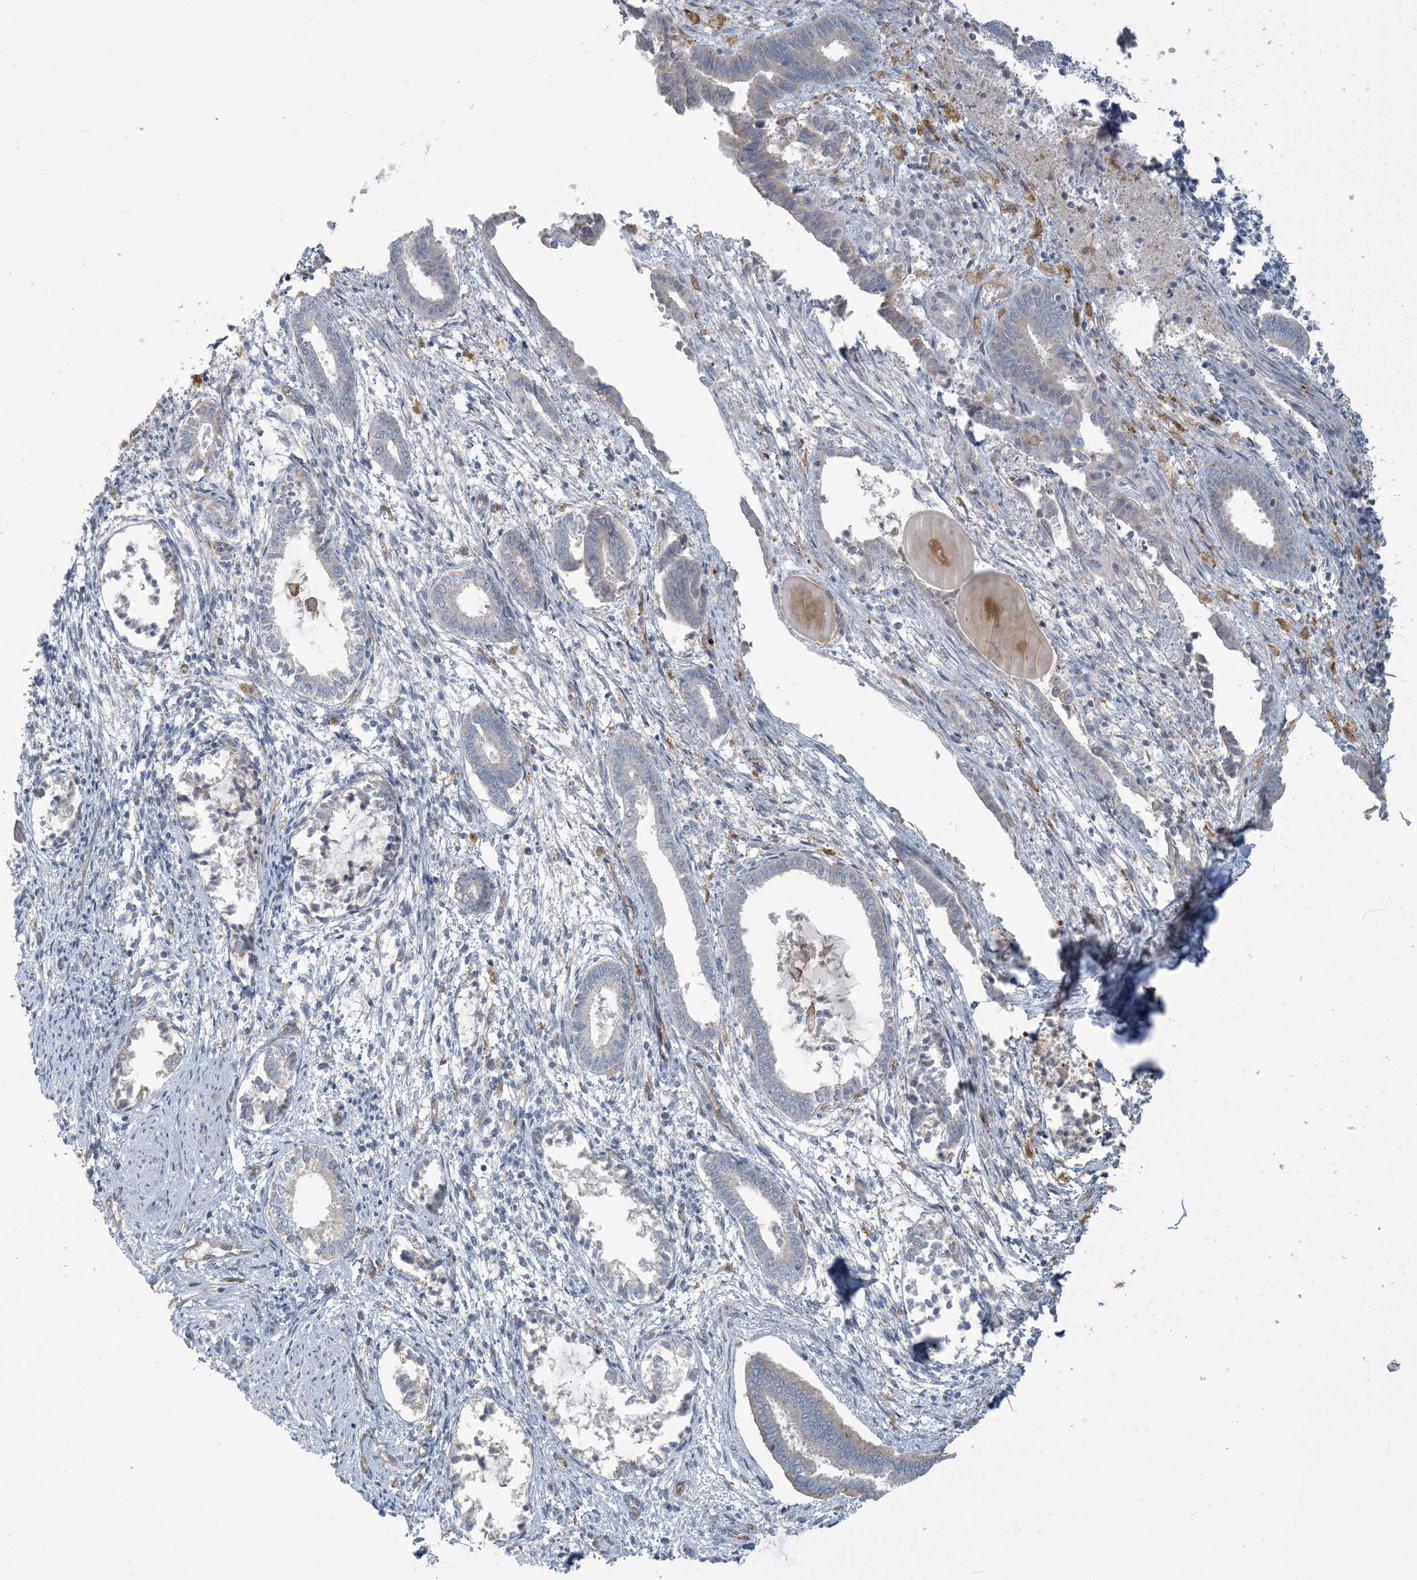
{"staining": {"intensity": "negative", "quantity": "none", "location": "none"}, "tissue": "endometrium", "cell_type": "Cells in endometrial stroma", "image_type": "normal", "snomed": [{"axis": "morphology", "description": "Normal tissue, NOS"}, {"axis": "topography", "description": "Endometrium"}], "caption": "This is an immunohistochemistry (IHC) histopathology image of benign human endometrium. There is no expression in cells in endometrial stroma.", "gene": "PEAR1", "patient": {"sex": "female", "age": 56}}